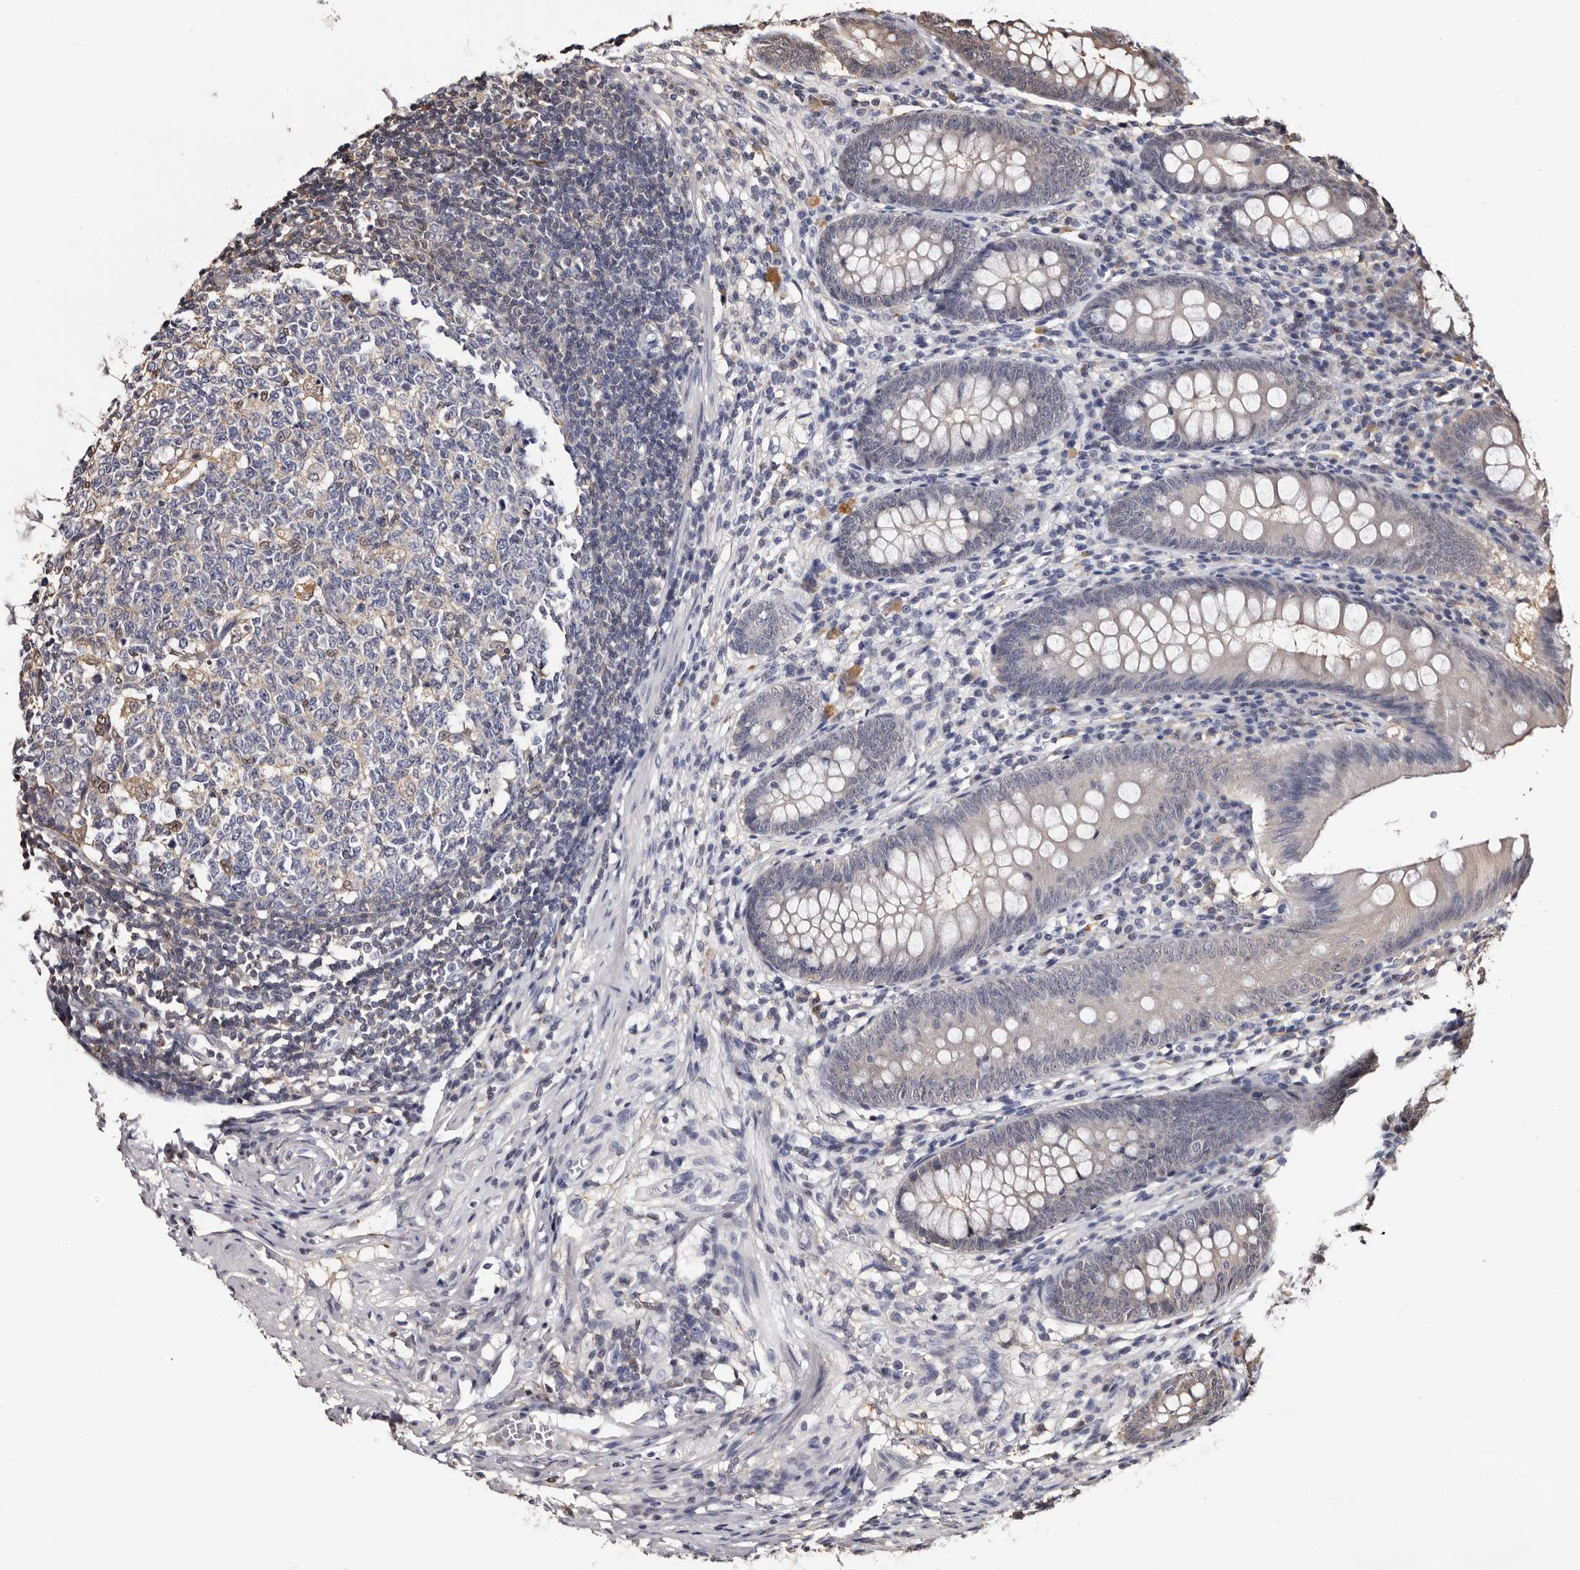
{"staining": {"intensity": "weak", "quantity": "25%-75%", "location": "cytoplasmic/membranous"}, "tissue": "appendix", "cell_type": "Glandular cells", "image_type": "normal", "snomed": [{"axis": "morphology", "description": "Normal tissue, NOS"}, {"axis": "topography", "description": "Appendix"}], "caption": "Benign appendix displays weak cytoplasmic/membranous positivity in about 25%-75% of glandular cells, visualized by immunohistochemistry. (DAB IHC, brown staining for protein, blue staining for nuclei).", "gene": "DNPH1", "patient": {"sex": "male", "age": 56}}